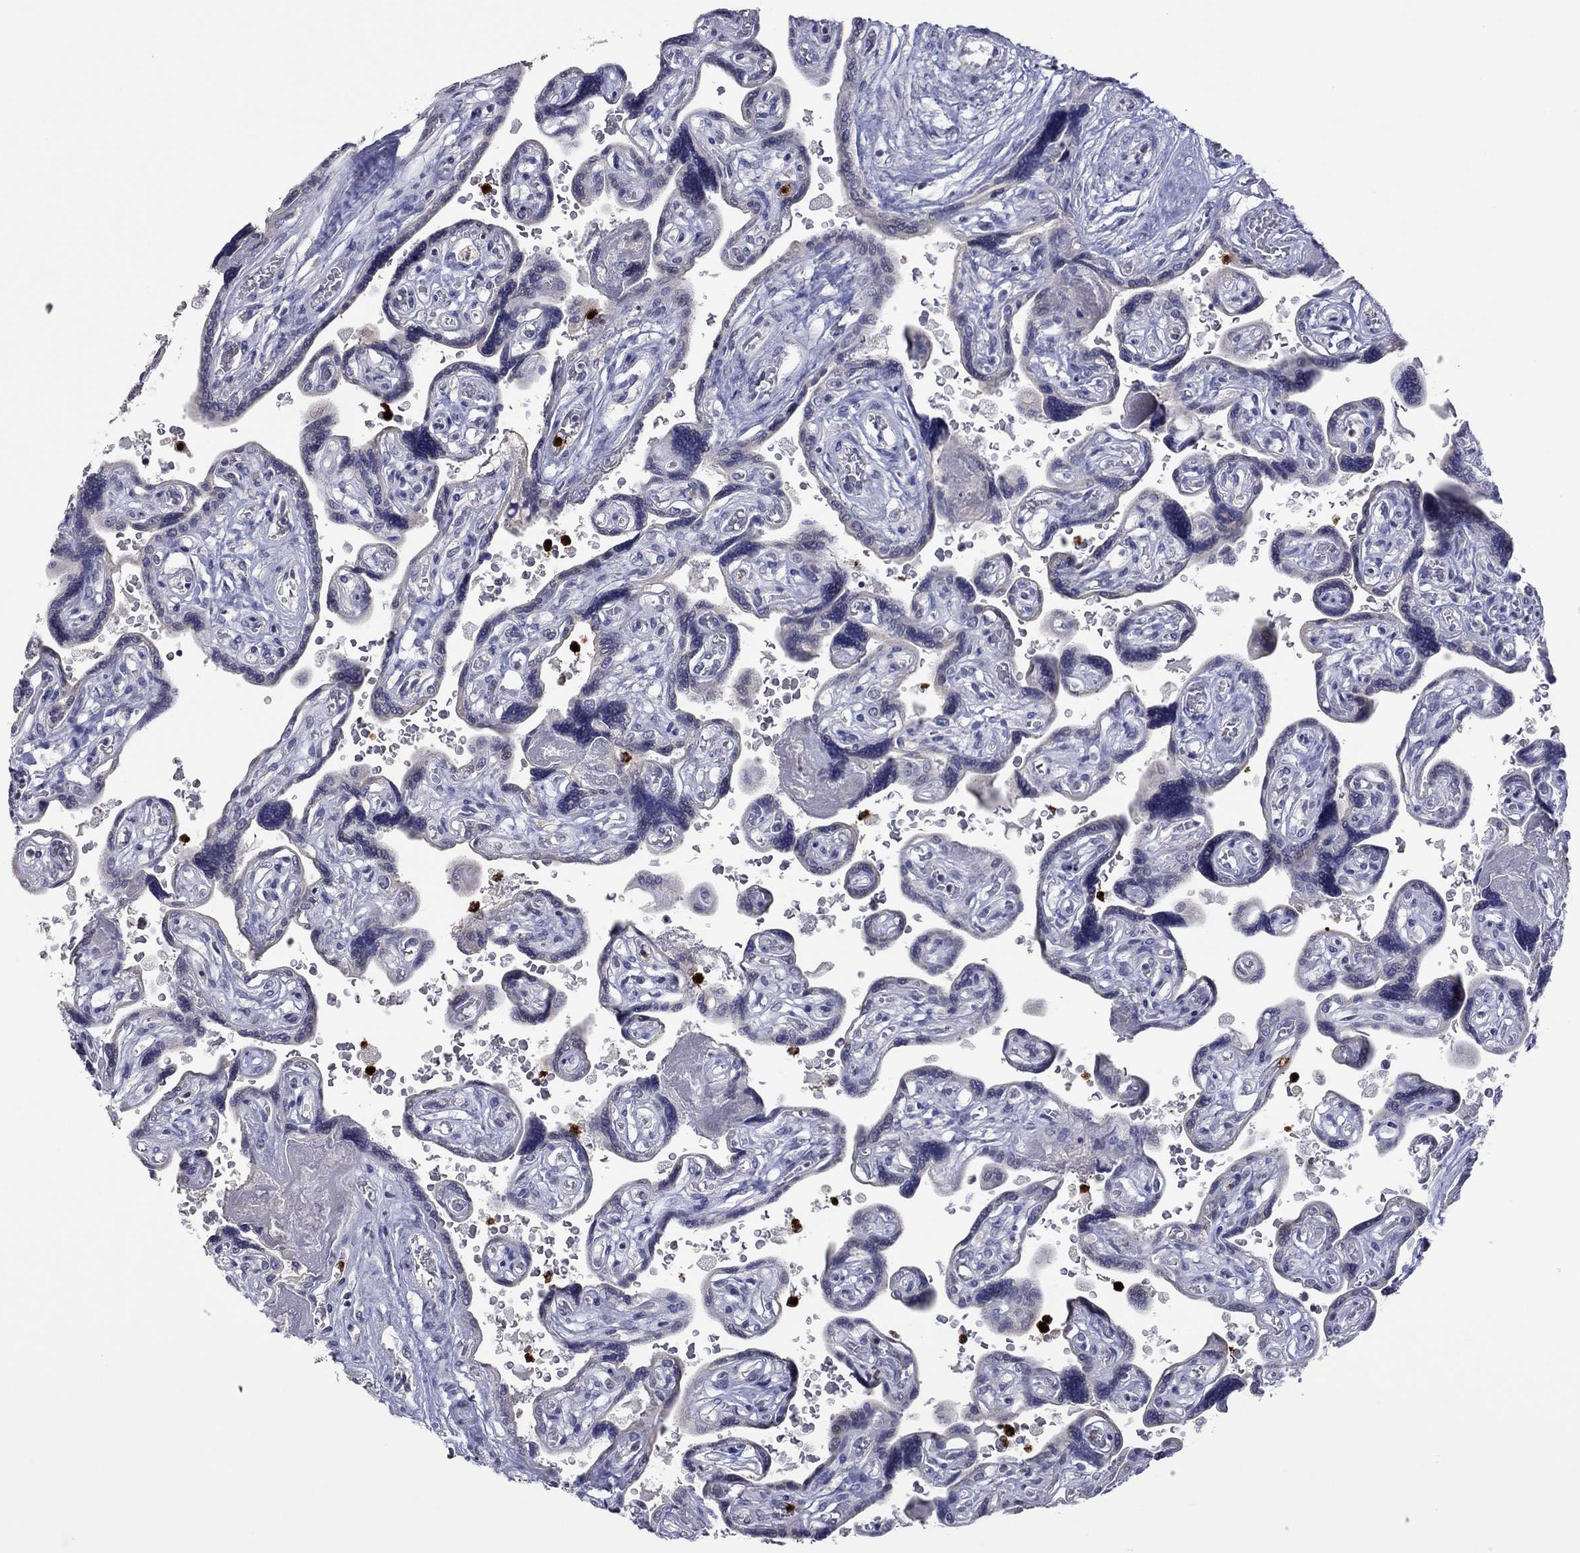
{"staining": {"intensity": "negative", "quantity": "none", "location": "none"}, "tissue": "placenta", "cell_type": "Decidual cells", "image_type": "normal", "snomed": [{"axis": "morphology", "description": "Normal tissue, NOS"}, {"axis": "topography", "description": "Placenta"}], "caption": "High magnification brightfield microscopy of benign placenta stained with DAB (3,3'-diaminobenzidine) (brown) and counterstained with hematoxylin (blue): decidual cells show no significant expression. (DAB (3,3'-diaminobenzidine) IHC visualized using brightfield microscopy, high magnification).", "gene": "CCL5", "patient": {"sex": "female", "age": 32}}